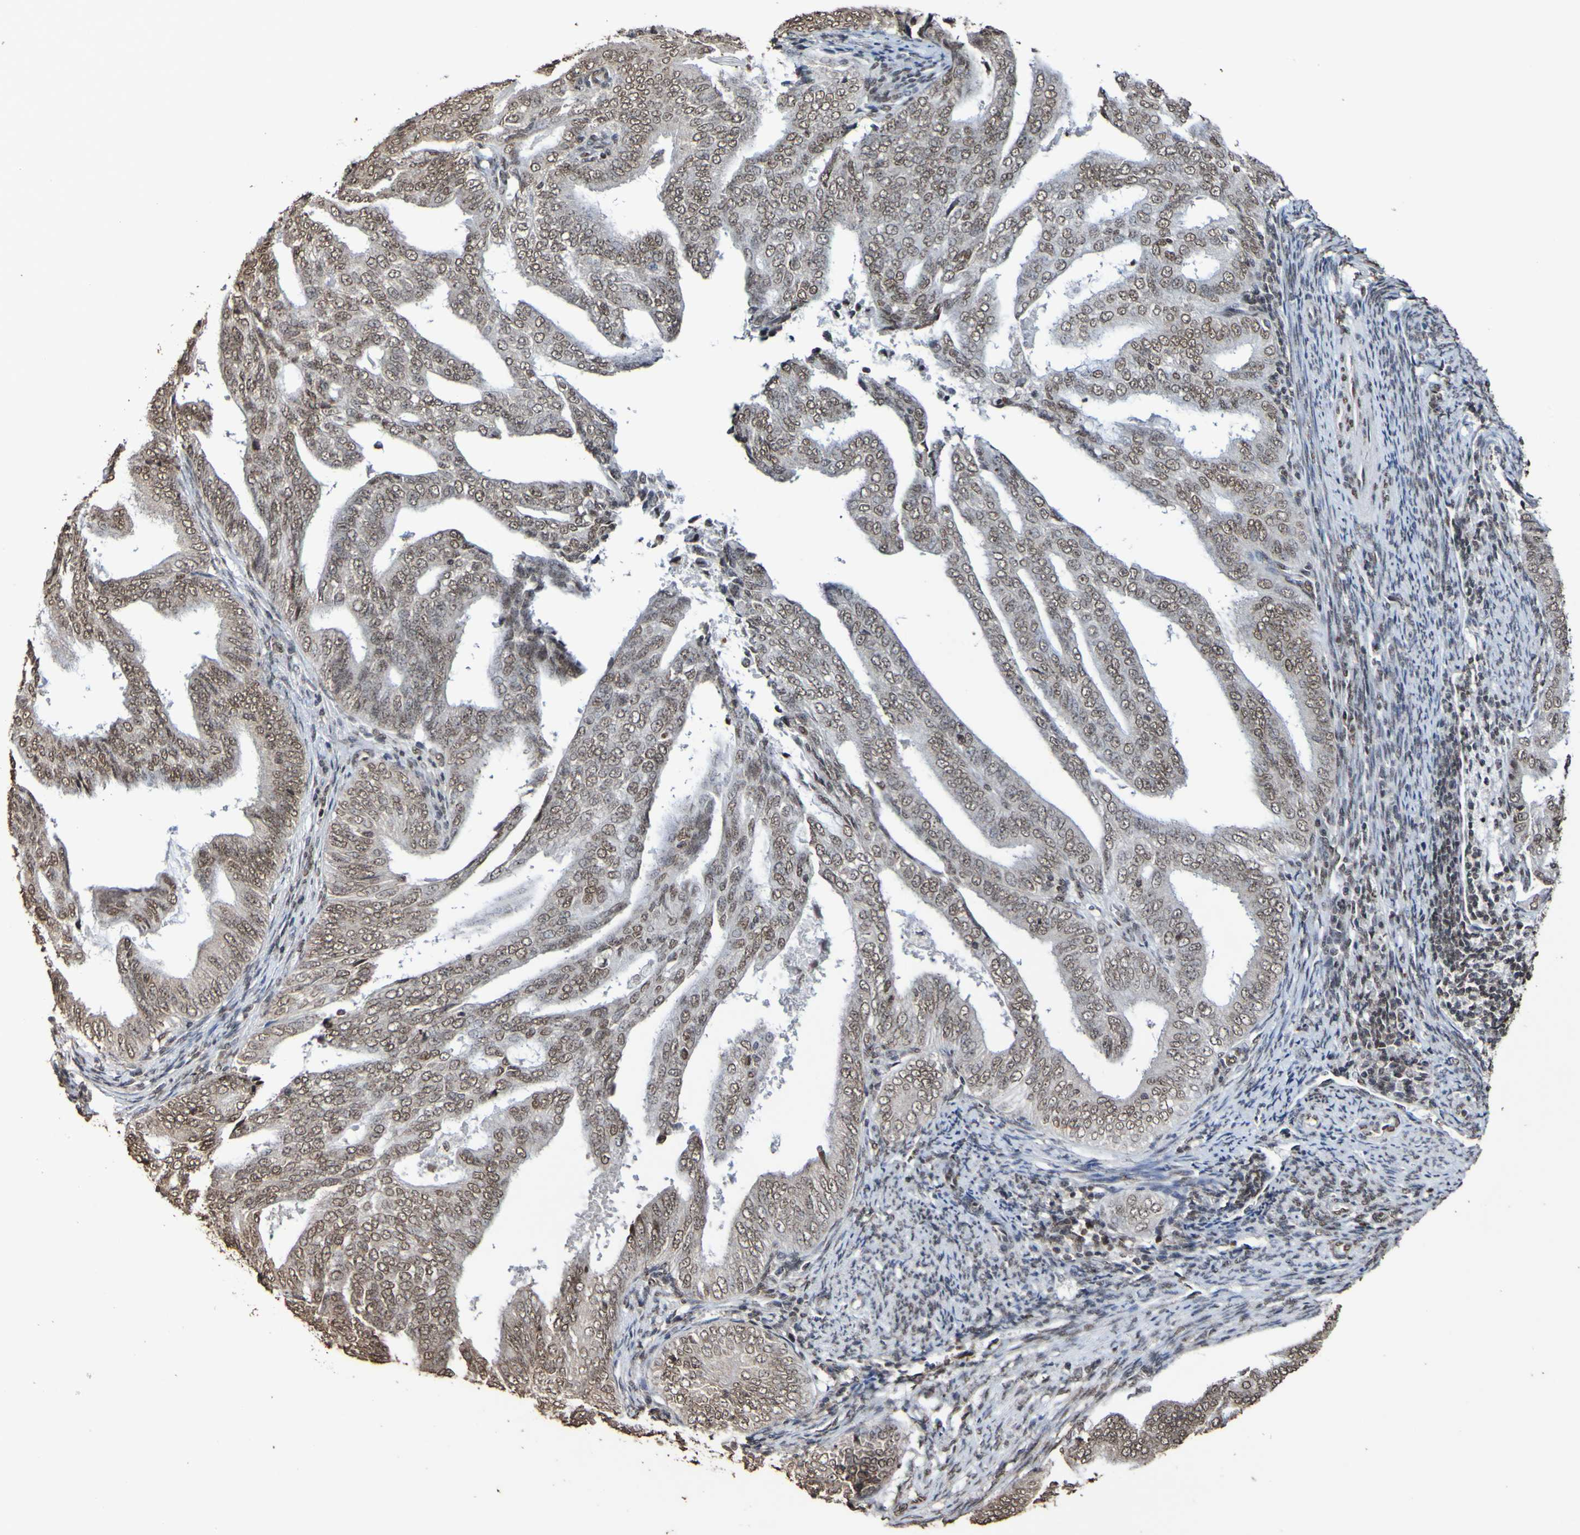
{"staining": {"intensity": "weak", "quantity": ">75%", "location": "nuclear"}, "tissue": "endometrial cancer", "cell_type": "Tumor cells", "image_type": "cancer", "snomed": [{"axis": "morphology", "description": "Adenocarcinoma, NOS"}, {"axis": "topography", "description": "Endometrium"}], "caption": "An immunohistochemistry histopathology image of tumor tissue is shown. Protein staining in brown labels weak nuclear positivity in endometrial cancer (adenocarcinoma) within tumor cells. Nuclei are stained in blue.", "gene": "GFI1", "patient": {"sex": "female", "age": 58}}